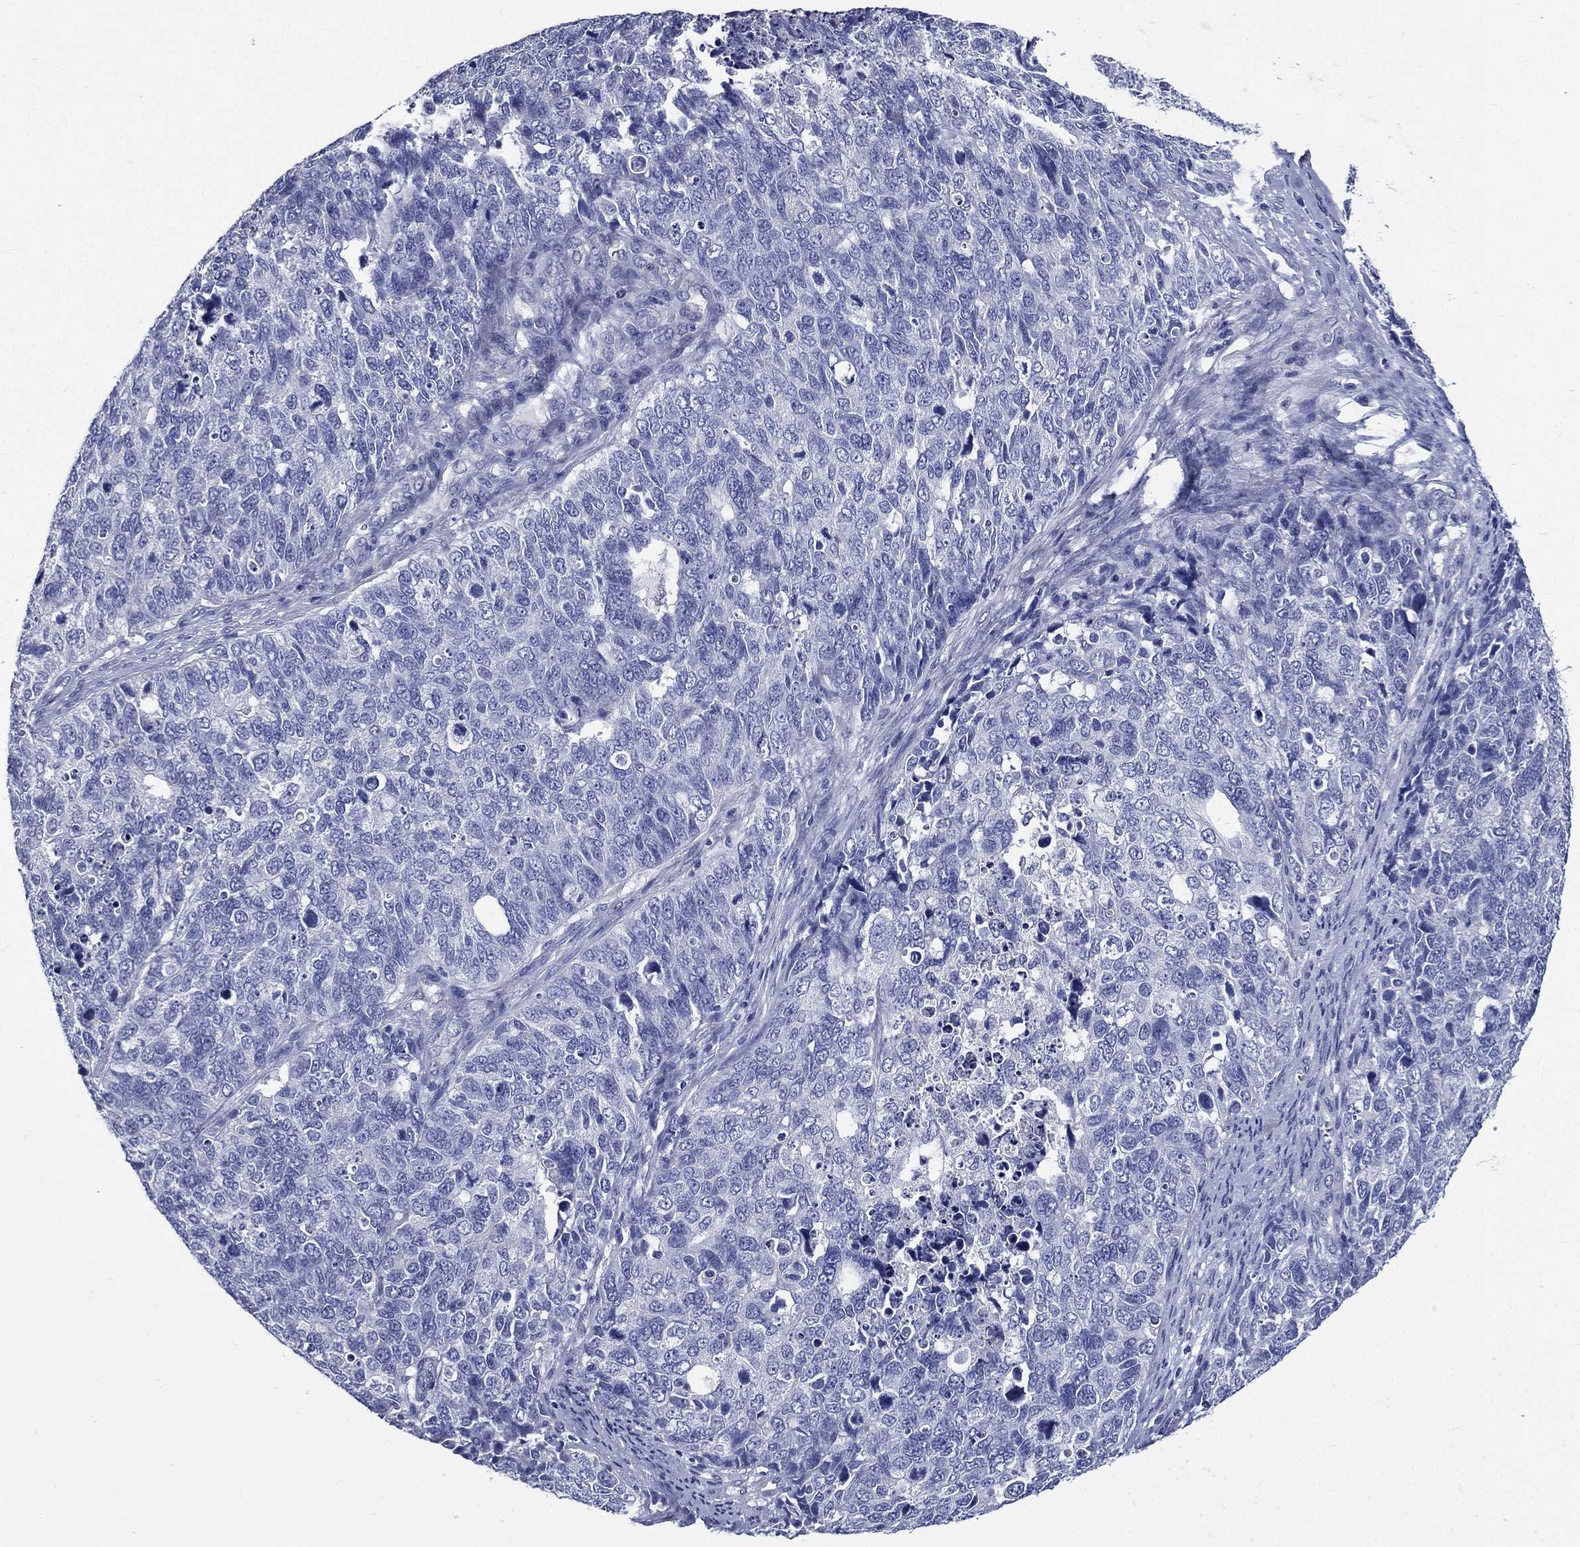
{"staining": {"intensity": "negative", "quantity": "none", "location": "none"}, "tissue": "cervical cancer", "cell_type": "Tumor cells", "image_type": "cancer", "snomed": [{"axis": "morphology", "description": "Squamous cell carcinoma, NOS"}, {"axis": "topography", "description": "Cervix"}], "caption": "Cervical cancer (squamous cell carcinoma) stained for a protein using immunohistochemistry demonstrates no positivity tumor cells.", "gene": "DPYS", "patient": {"sex": "female", "age": 63}}